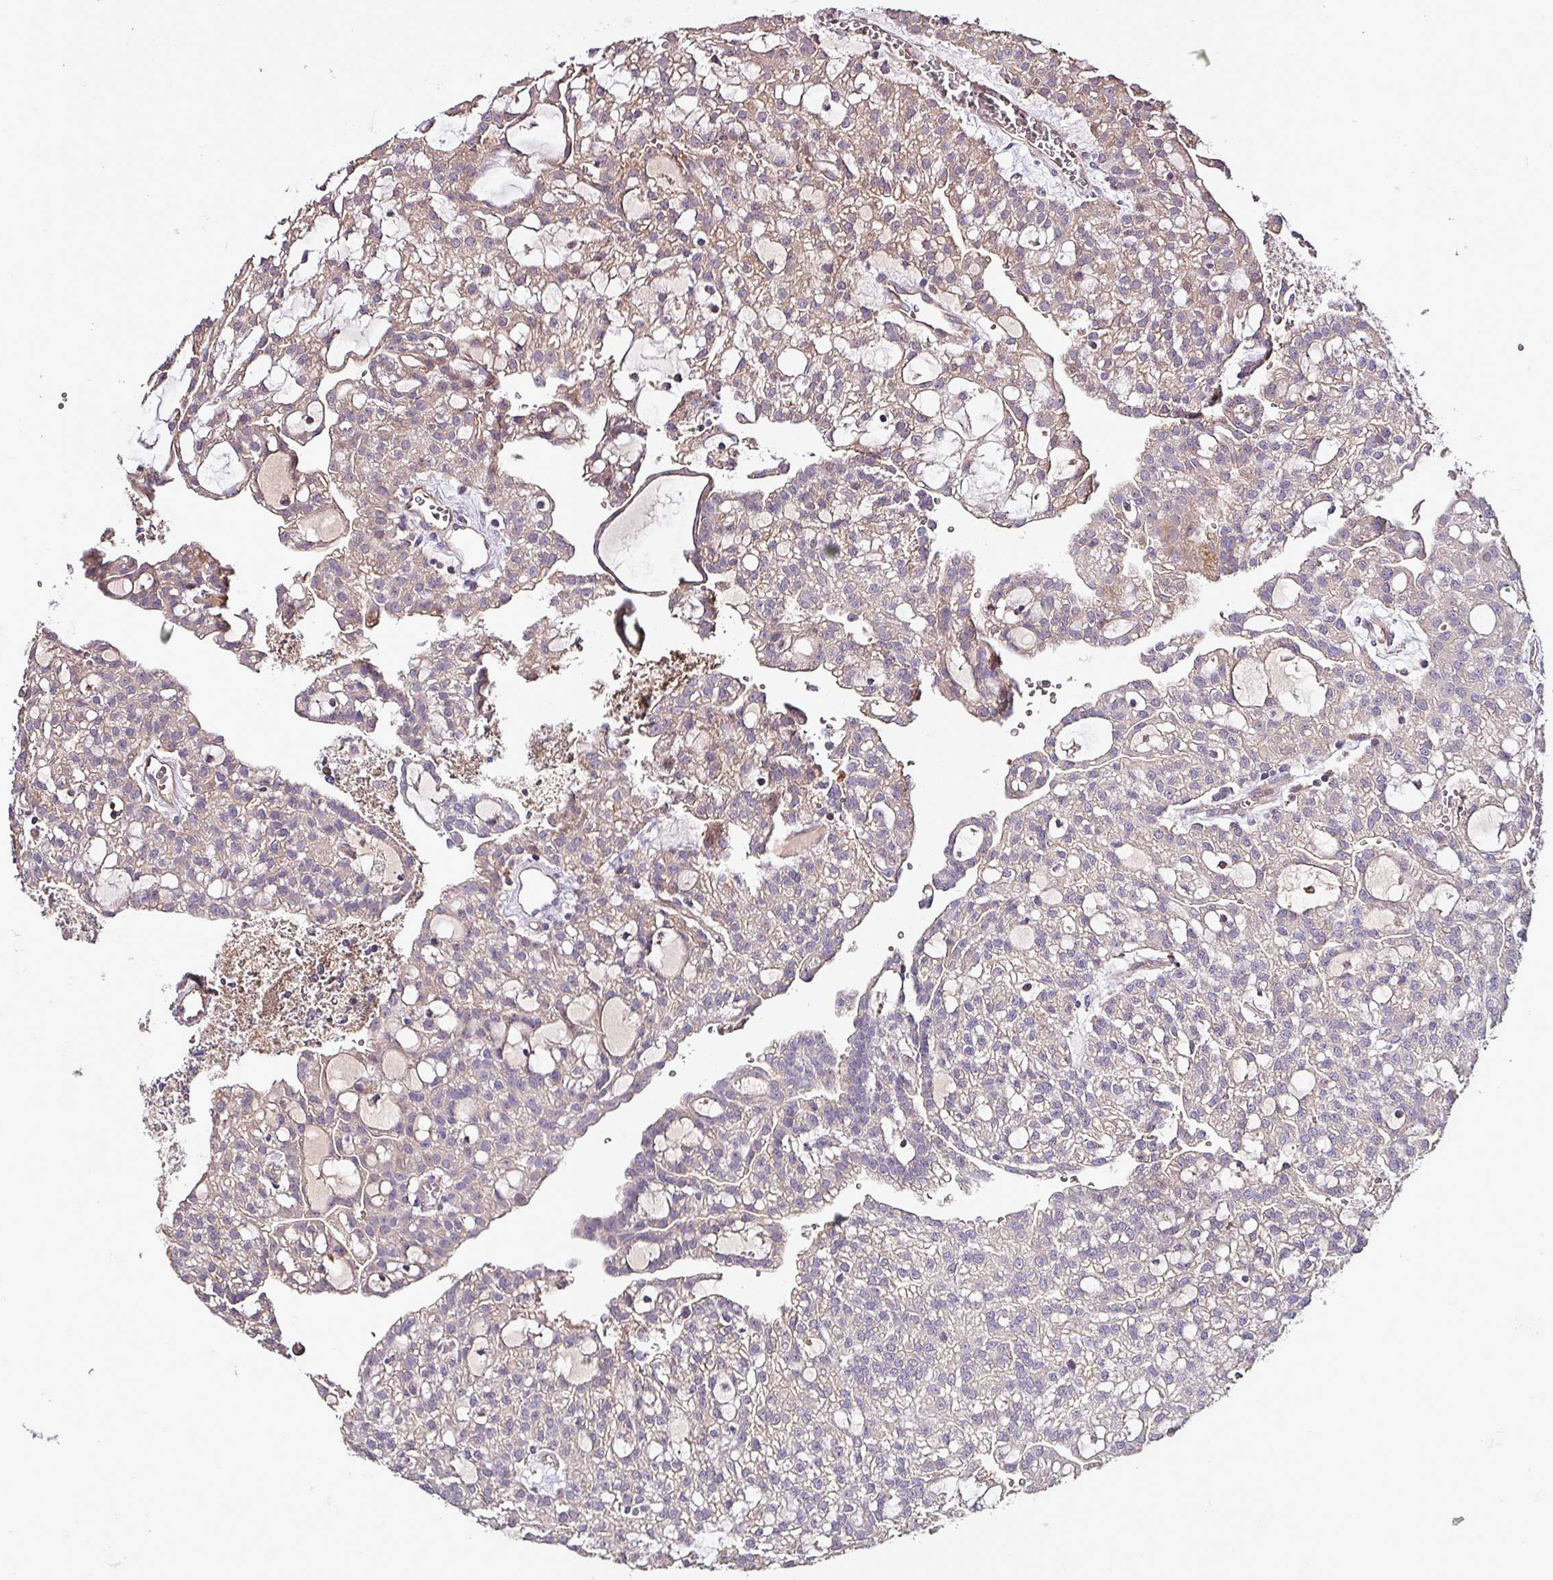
{"staining": {"intensity": "weak", "quantity": "<25%", "location": "cytoplasmic/membranous"}, "tissue": "renal cancer", "cell_type": "Tumor cells", "image_type": "cancer", "snomed": [{"axis": "morphology", "description": "Adenocarcinoma, NOS"}, {"axis": "topography", "description": "Kidney"}], "caption": "Immunohistochemical staining of human renal cancer reveals no significant expression in tumor cells.", "gene": "PAFAH1B2", "patient": {"sex": "male", "age": 63}}